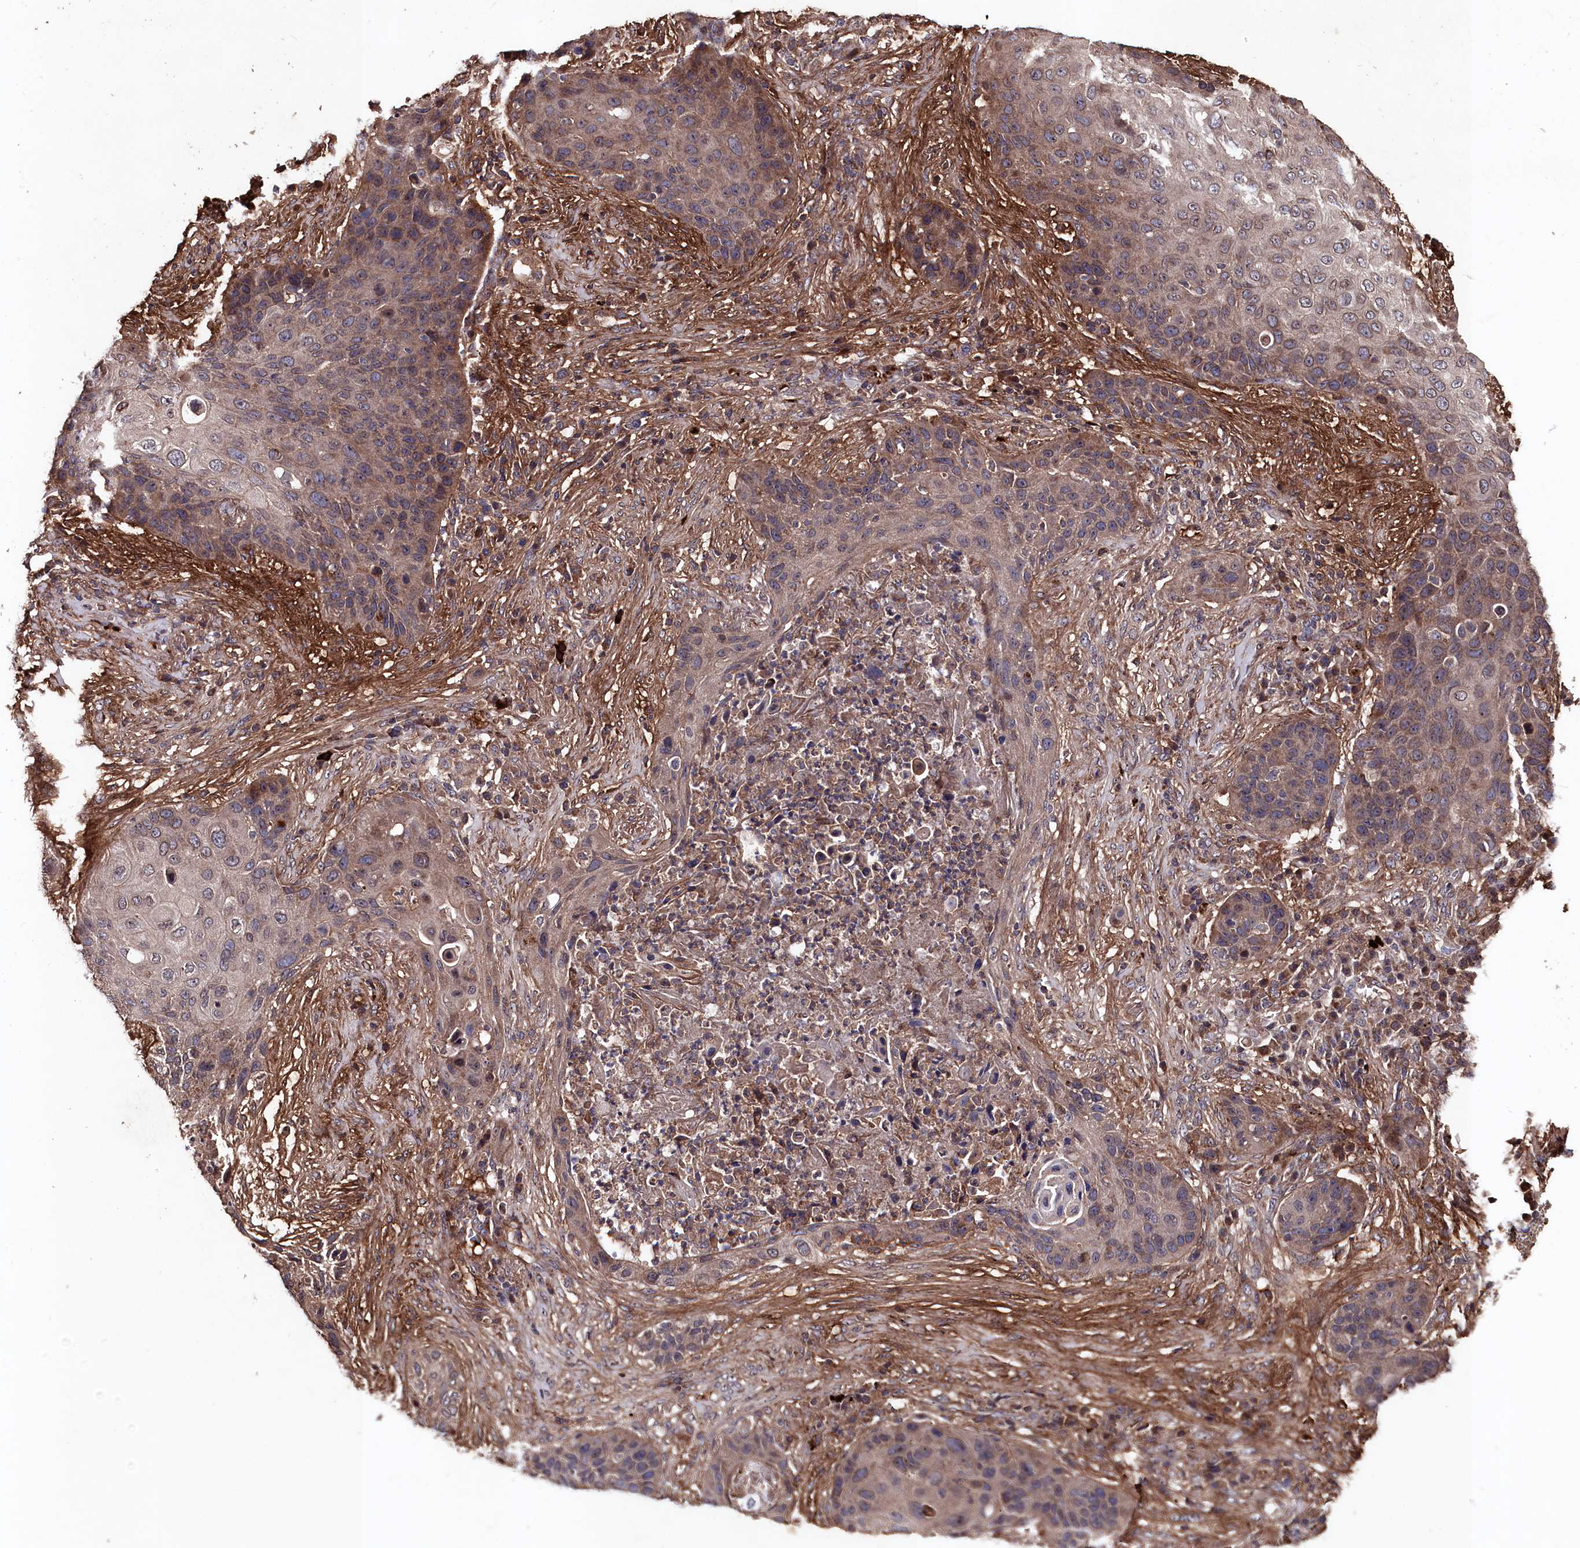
{"staining": {"intensity": "weak", "quantity": ">75%", "location": "cytoplasmic/membranous"}, "tissue": "lung cancer", "cell_type": "Tumor cells", "image_type": "cancer", "snomed": [{"axis": "morphology", "description": "Squamous cell carcinoma, NOS"}, {"axis": "topography", "description": "Lung"}], "caption": "Lung squamous cell carcinoma stained with DAB (3,3'-diaminobenzidine) immunohistochemistry demonstrates low levels of weak cytoplasmic/membranous positivity in approximately >75% of tumor cells.", "gene": "MYO1H", "patient": {"sex": "female", "age": 63}}